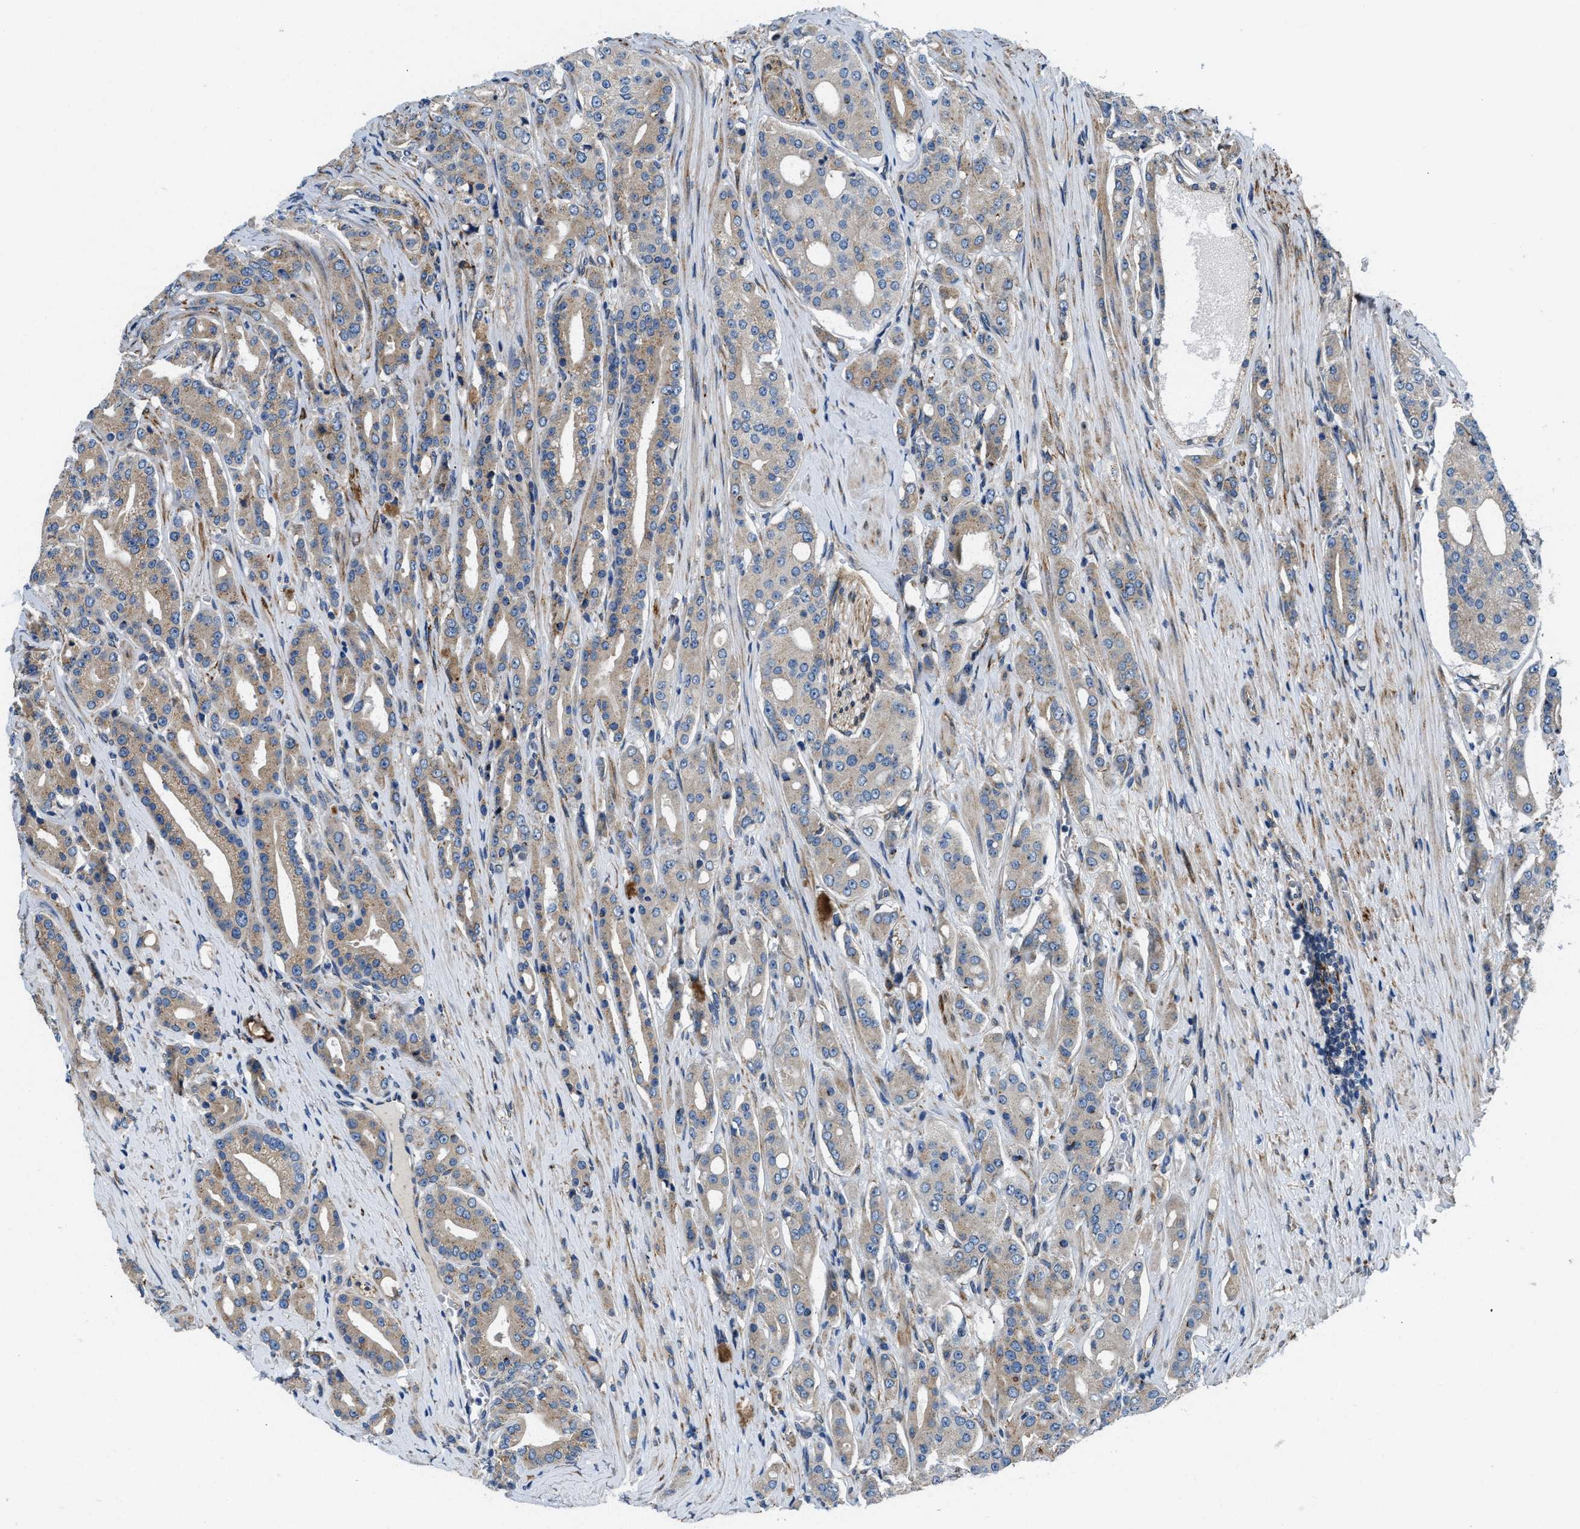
{"staining": {"intensity": "weak", "quantity": ">75%", "location": "cytoplasmic/membranous"}, "tissue": "prostate cancer", "cell_type": "Tumor cells", "image_type": "cancer", "snomed": [{"axis": "morphology", "description": "Adenocarcinoma, High grade"}, {"axis": "topography", "description": "Prostate"}], "caption": "DAB (3,3'-diaminobenzidine) immunohistochemical staining of human prostate cancer reveals weak cytoplasmic/membranous protein staining in approximately >75% of tumor cells.", "gene": "ARL6IP5", "patient": {"sex": "male", "age": 71}}